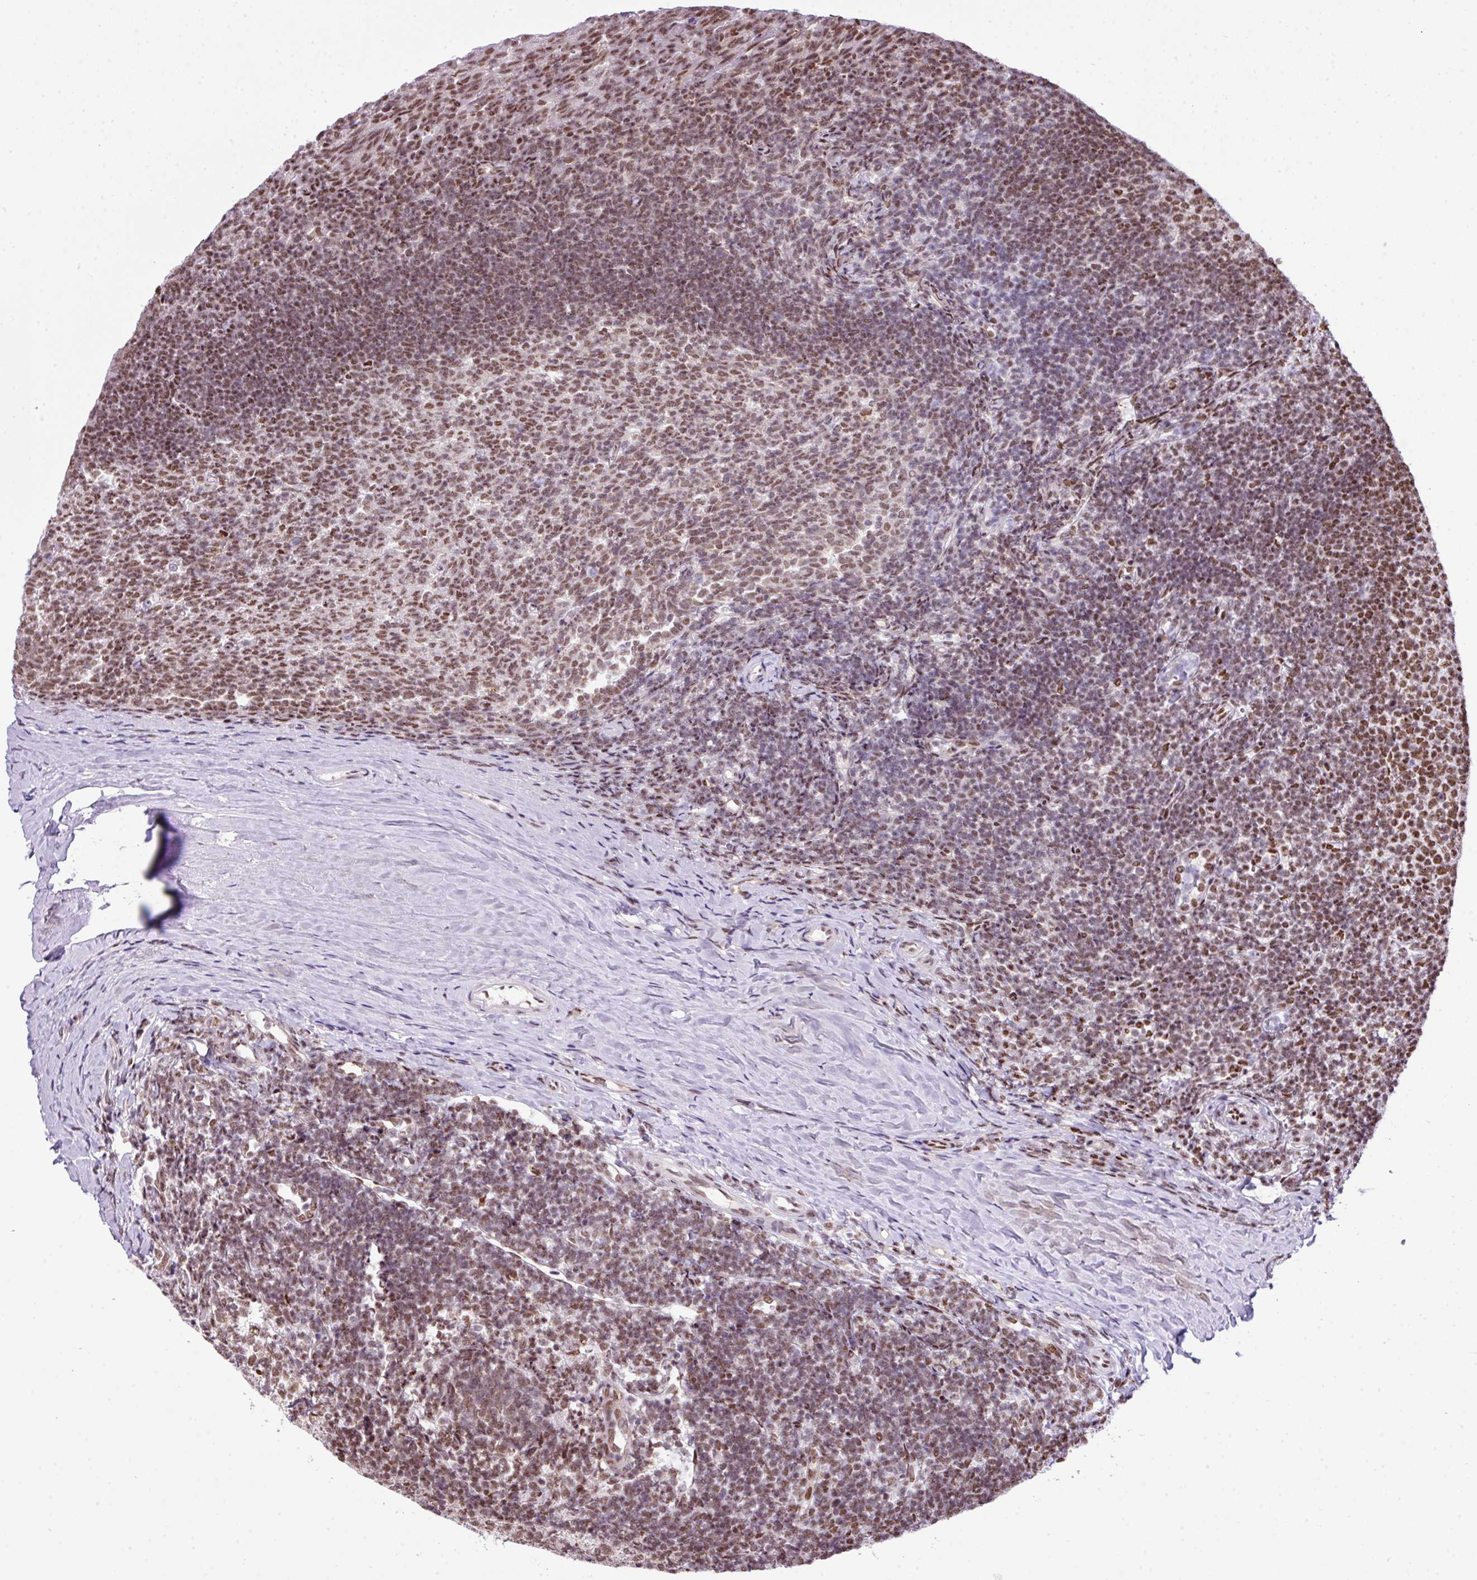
{"staining": {"intensity": "moderate", "quantity": ">75%", "location": "nuclear"}, "tissue": "tonsil", "cell_type": "Germinal center cells", "image_type": "normal", "snomed": [{"axis": "morphology", "description": "Normal tissue, NOS"}, {"axis": "topography", "description": "Tonsil"}], "caption": "Brown immunohistochemical staining in unremarkable tonsil reveals moderate nuclear staining in approximately >75% of germinal center cells.", "gene": "RARG", "patient": {"sex": "female", "age": 10}}